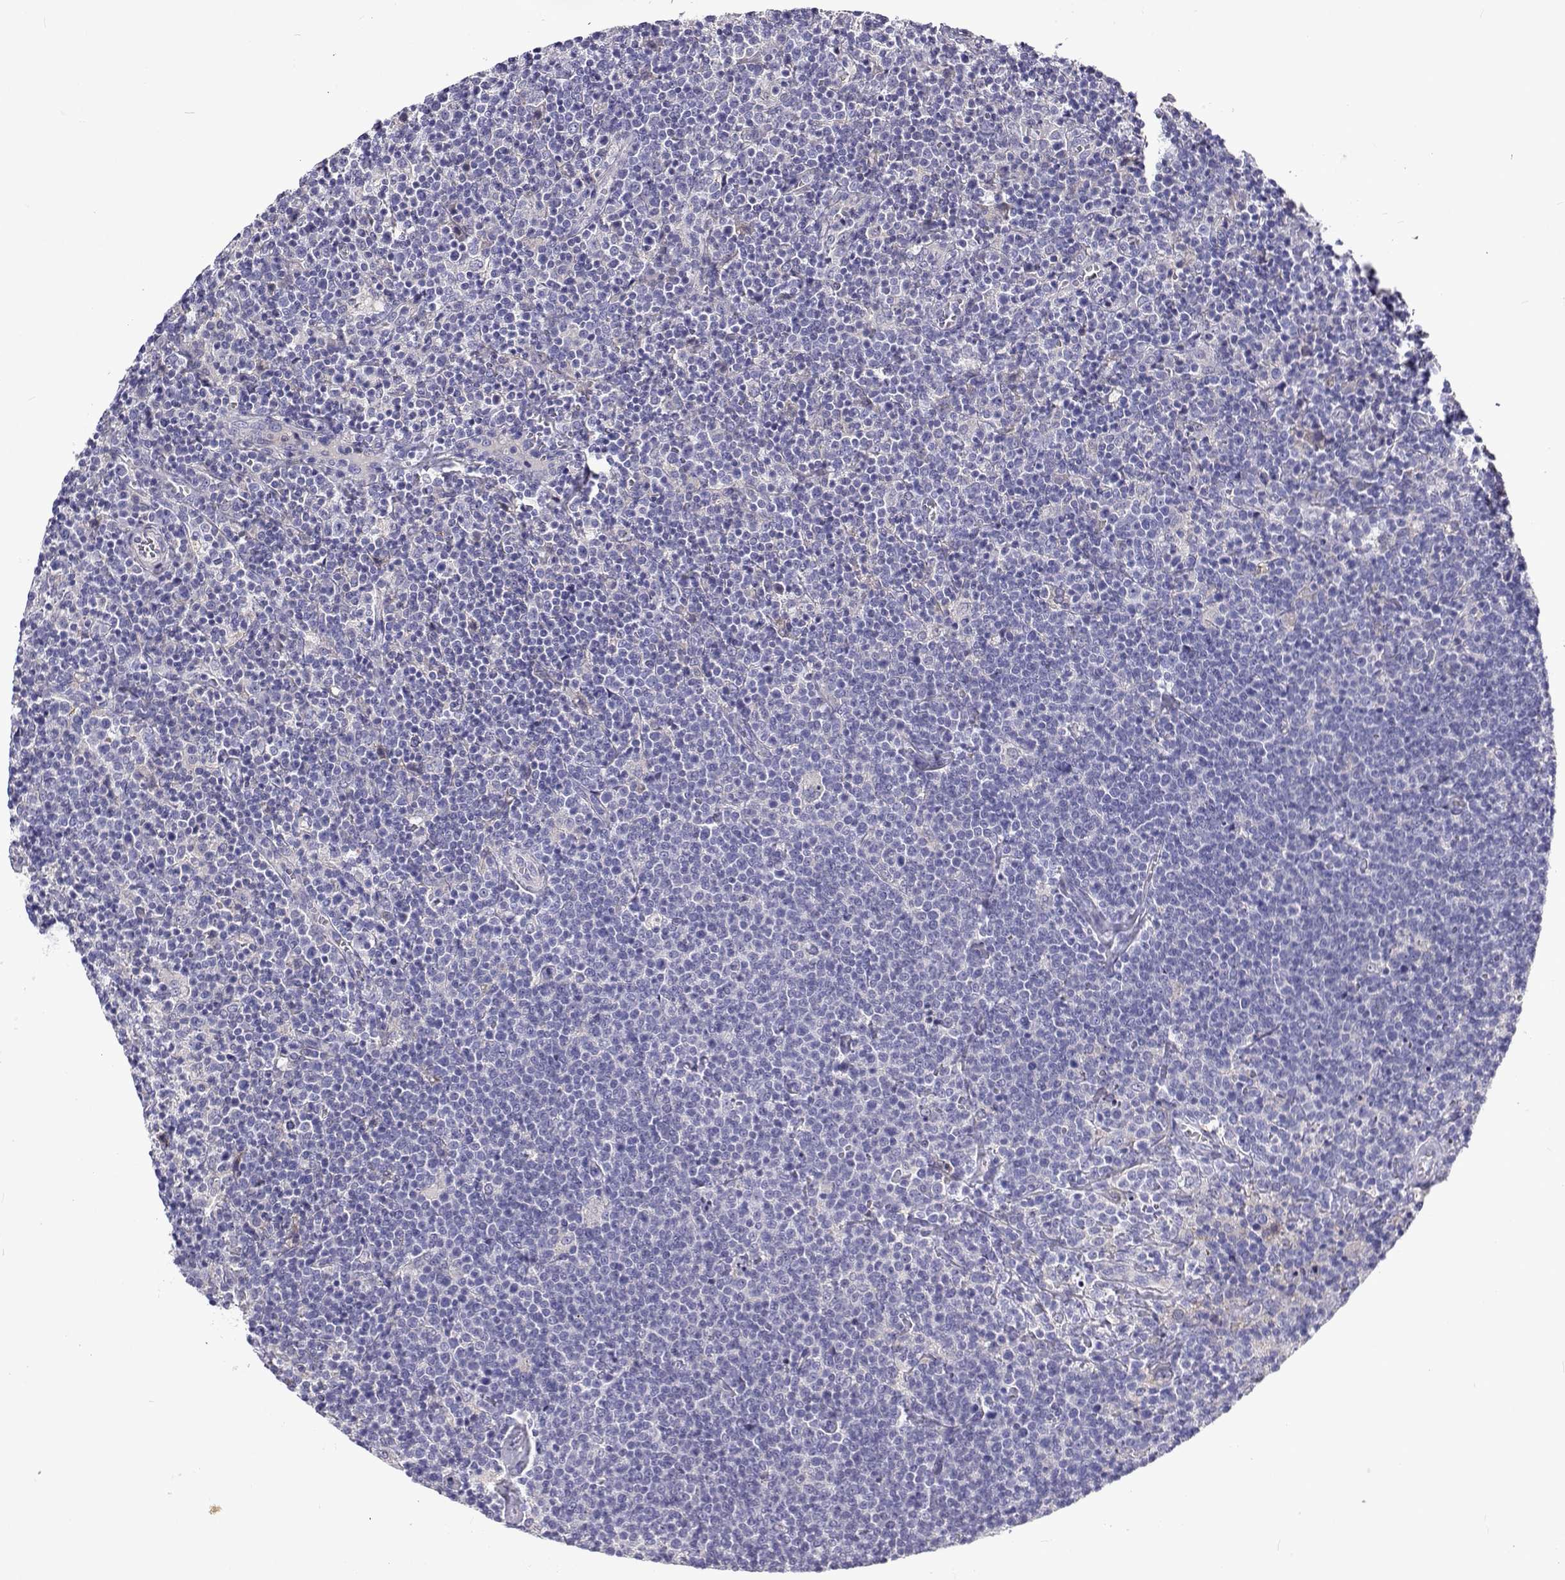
{"staining": {"intensity": "negative", "quantity": "none", "location": "none"}, "tissue": "lymphoma", "cell_type": "Tumor cells", "image_type": "cancer", "snomed": [{"axis": "morphology", "description": "Malignant lymphoma, non-Hodgkin's type, High grade"}, {"axis": "topography", "description": "Lymph node"}], "caption": "An immunohistochemistry (IHC) image of lymphoma is shown. There is no staining in tumor cells of lymphoma.", "gene": "LHFPL7", "patient": {"sex": "male", "age": 61}}